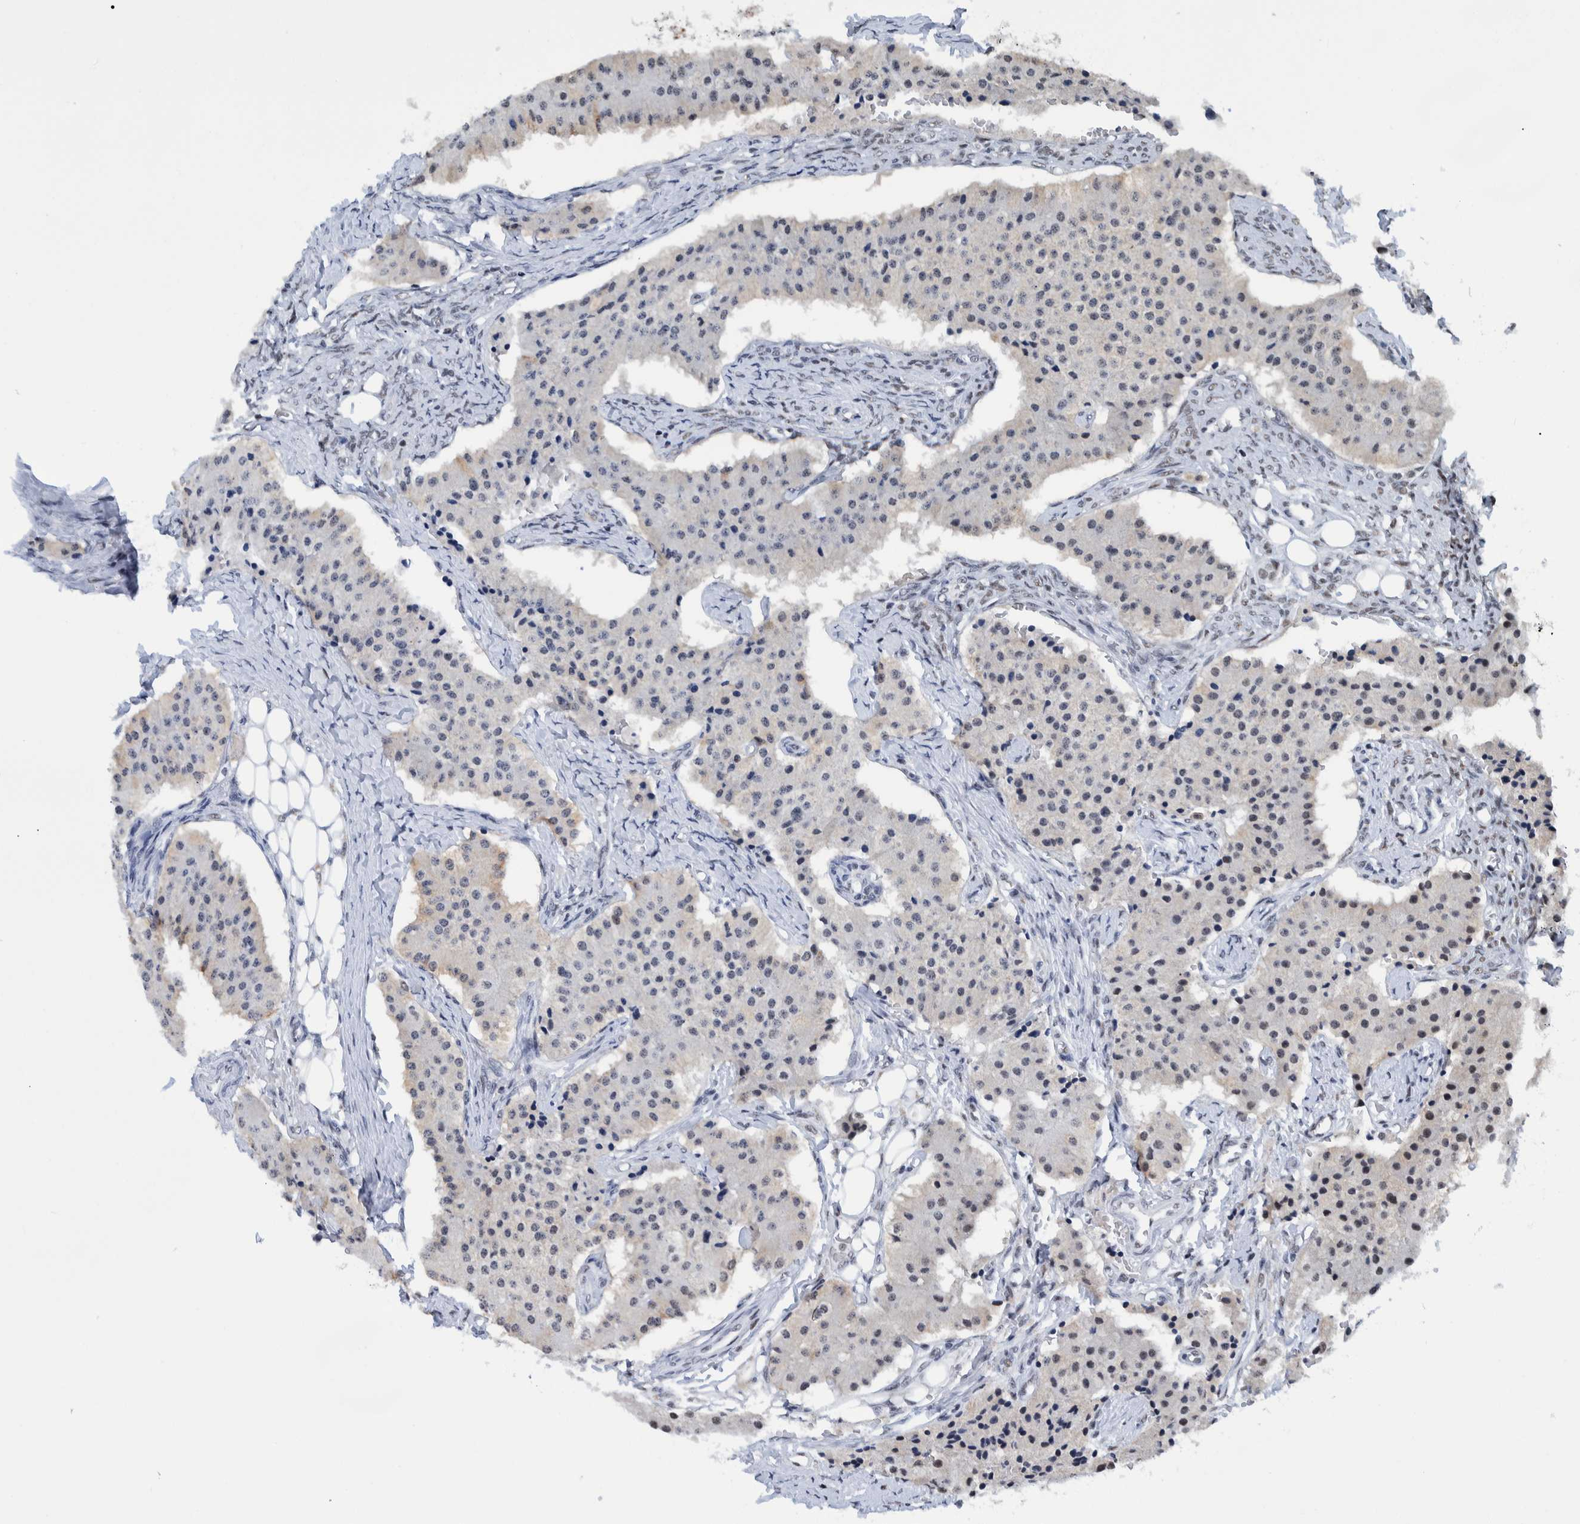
{"staining": {"intensity": "negative", "quantity": "none", "location": "none"}, "tissue": "carcinoid", "cell_type": "Tumor cells", "image_type": "cancer", "snomed": [{"axis": "morphology", "description": "Carcinoid, malignant, NOS"}, {"axis": "topography", "description": "Colon"}], "caption": "The micrograph exhibits no staining of tumor cells in carcinoid.", "gene": "EFTUD2", "patient": {"sex": "female", "age": 52}}